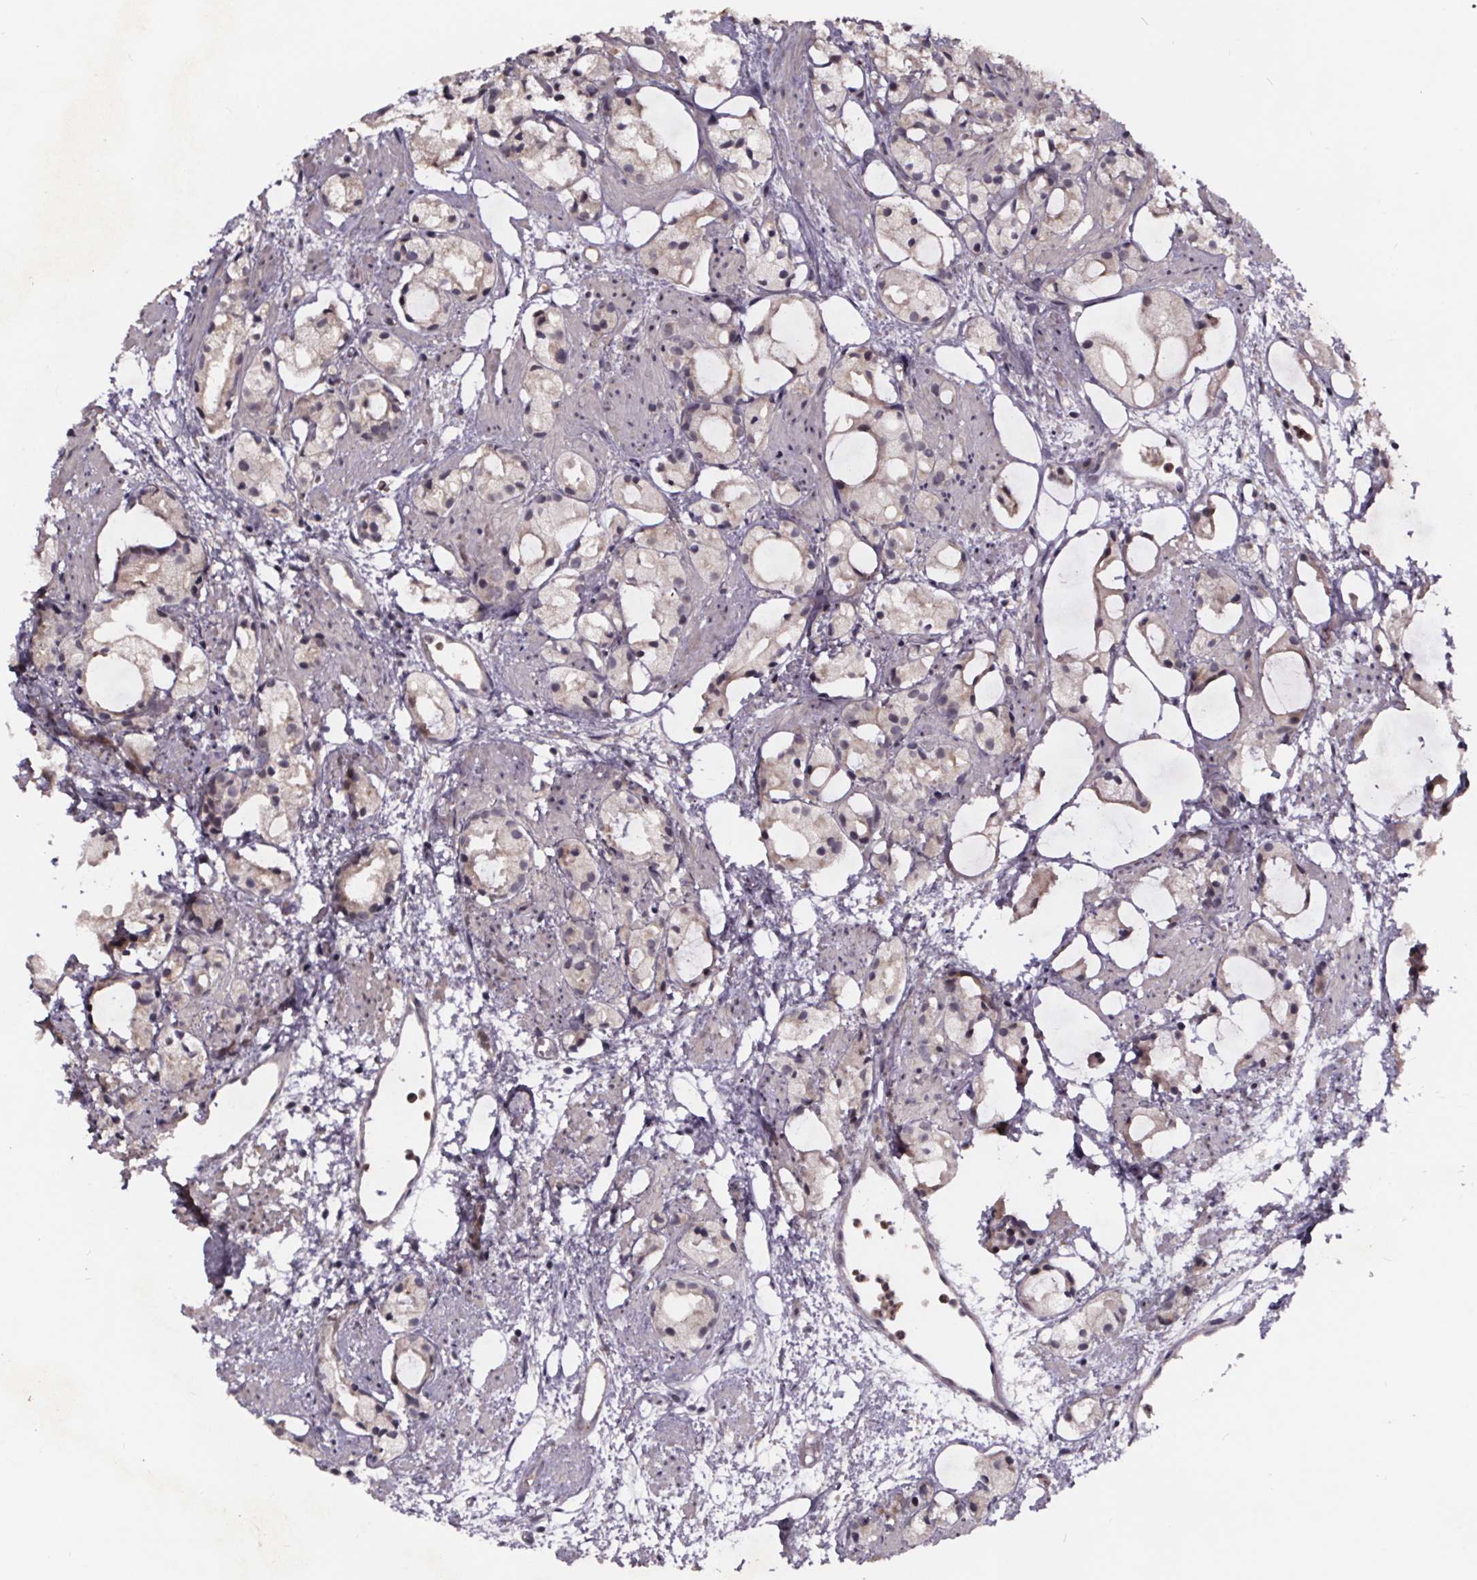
{"staining": {"intensity": "weak", "quantity": "<25%", "location": "cytoplasmic/membranous"}, "tissue": "prostate cancer", "cell_type": "Tumor cells", "image_type": "cancer", "snomed": [{"axis": "morphology", "description": "Adenocarcinoma, High grade"}, {"axis": "topography", "description": "Prostate"}], "caption": "An immunohistochemistry micrograph of prostate high-grade adenocarcinoma is shown. There is no staining in tumor cells of prostate high-grade adenocarcinoma.", "gene": "SMIM1", "patient": {"sex": "male", "age": 85}}